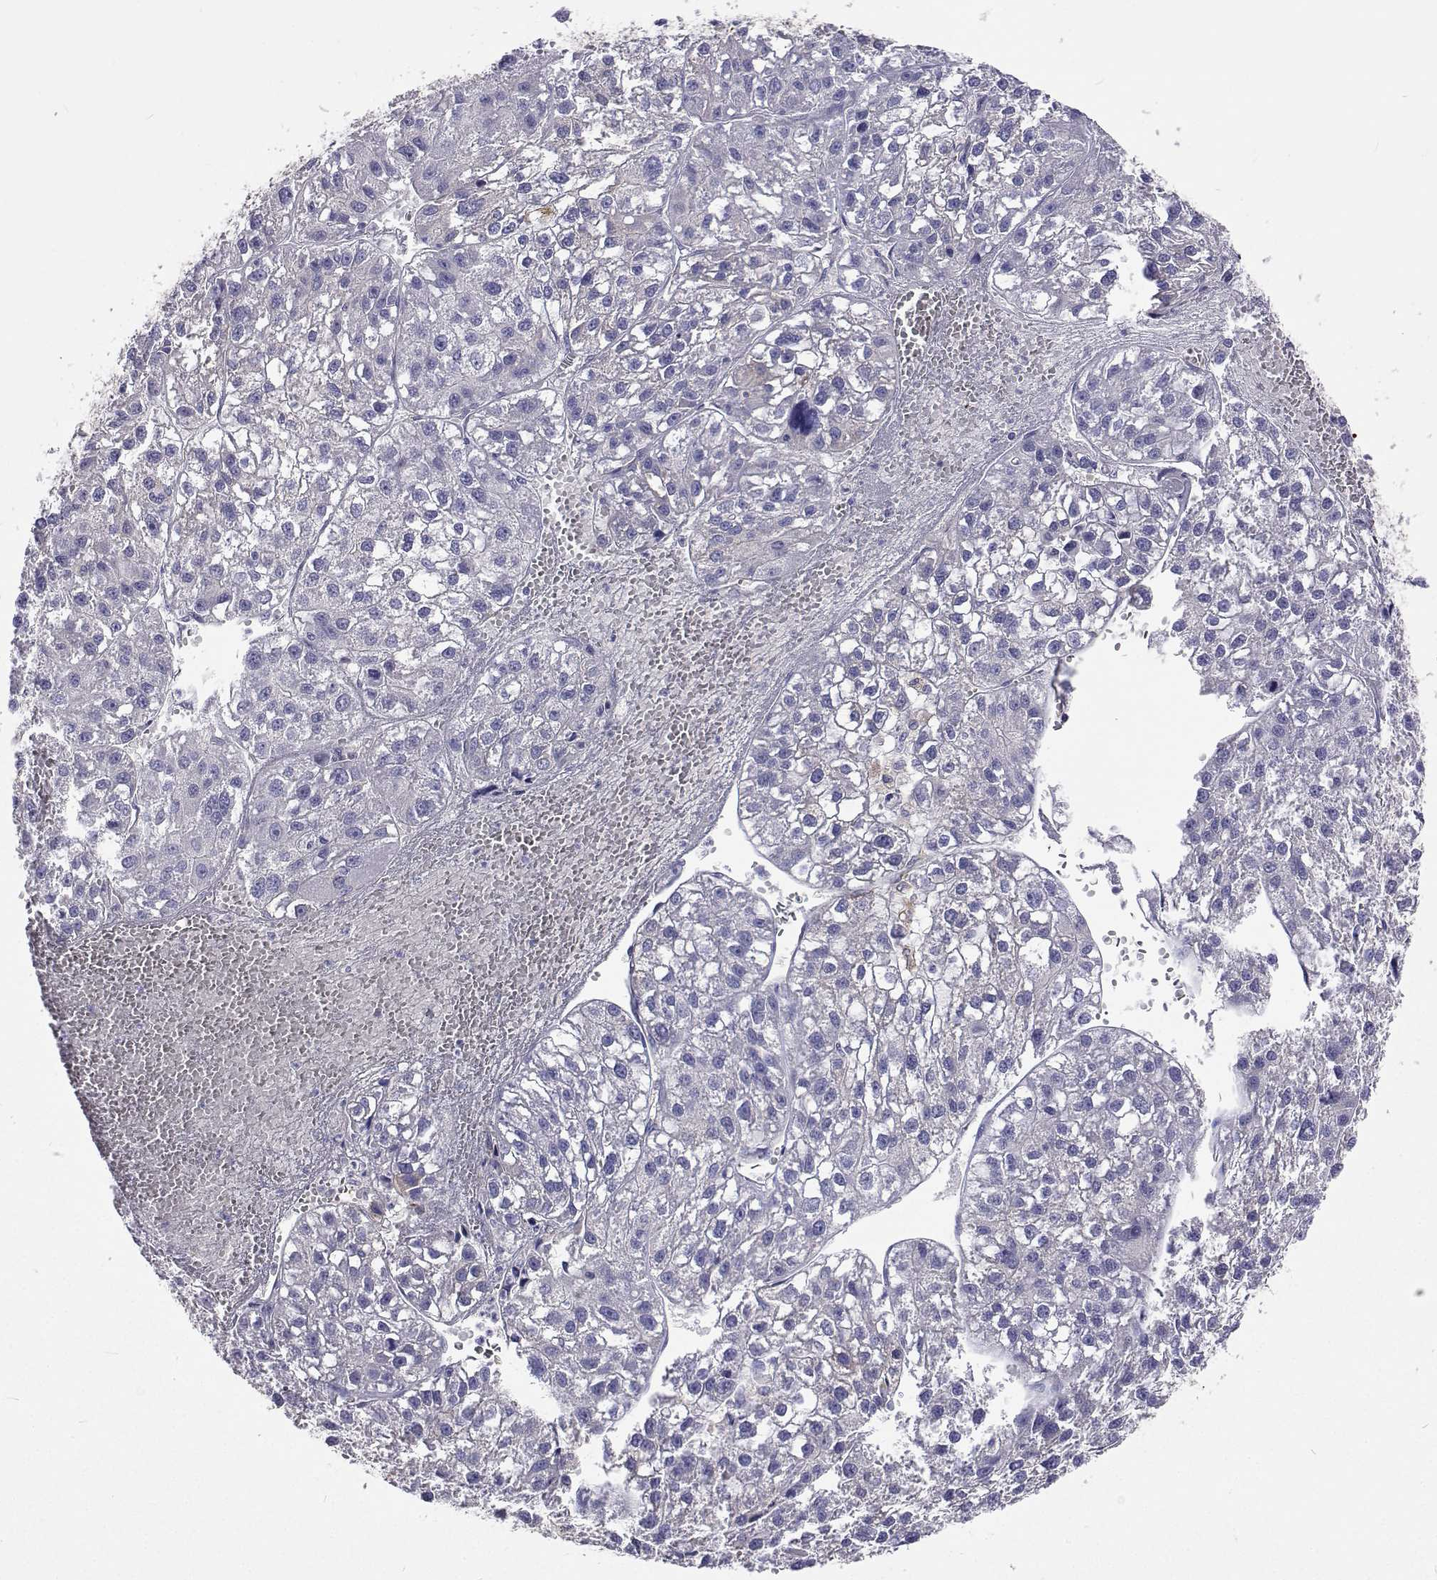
{"staining": {"intensity": "negative", "quantity": "none", "location": "none"}, "tissue": "liver cancer", "cell_type": "Tumor cells", "image_type": "cancer", "snomed": [{"axis": "morphology", "description": "Carcinoma, Hepatocellular, NOS"}, {"axis": "topography", "description": "Liver"}], "caption": "Immunohistochemistry photomicrograph of neoplastic tissue: liver cancer (hepatocellular carcinoma) stained with DAB exhibits no significant protein expression in tumor cells.", "gene": "LHFPL7", "patient": {"sex": "female", "age": 70}}